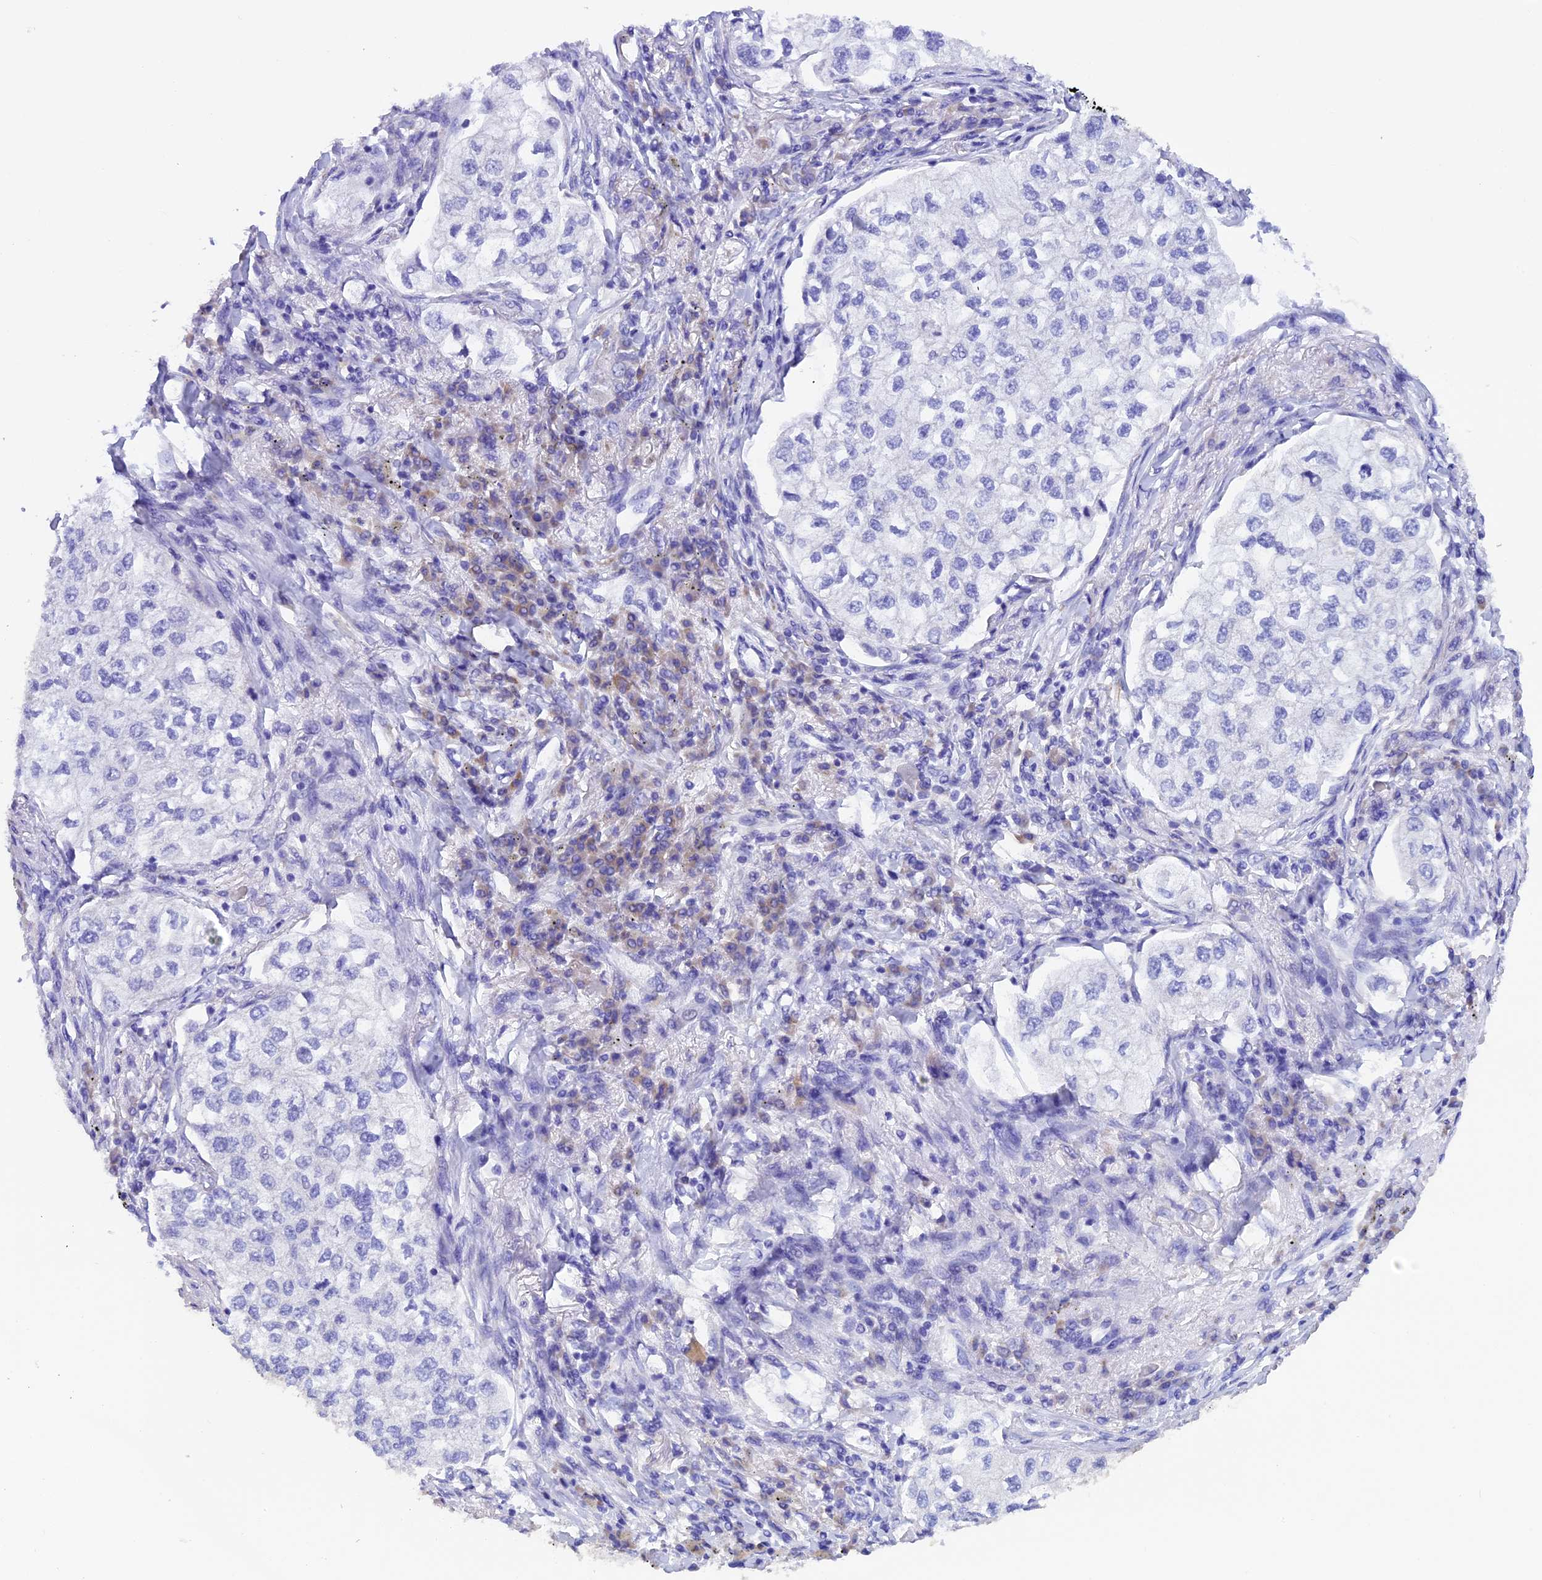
{"staining": {"intensity": "negative", "quantity": "none", "location": "none"}, "tissue": "lung cancer", "cell_type": "Tumor cells", "image_type": "cancer", "snomed": [{"axis": "morphology", "description": "Adenocarcinoma, NOS"}, {"axis": "topography", "description": "Lung"}], "caption": "DAB (3,3'-diaminobenzidine) immunohistochemical staining of human lung adenocarcinoma exhibits no significant positivity in tumor cells.", "gene": "SLC8B1", "patient": {"sex": "male", "age": 63}}